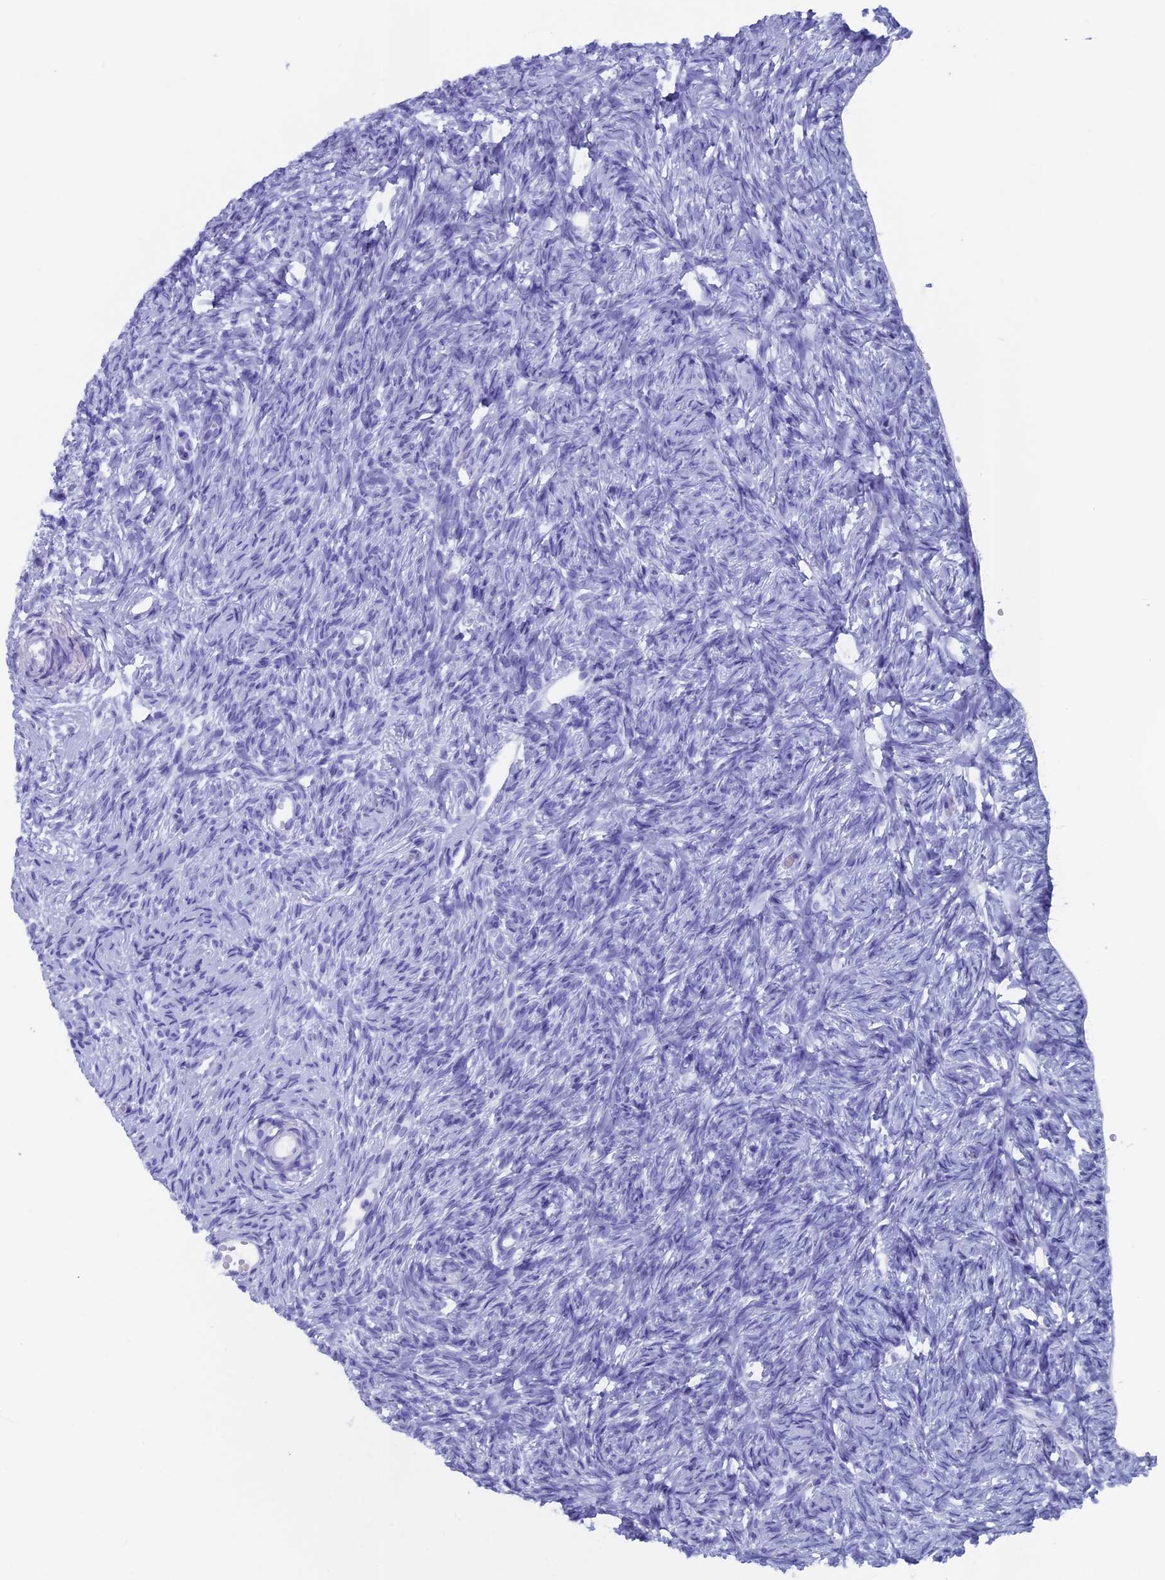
{"staining": {"intensity": "negative", "quantity": "none", "location": "none"}, "tissue": "ovary", "cell_type": "Follicle cells", "image_type": "normal", "snomed": [{"axis": "morphology", "description": "Normal tissue, NOS"}, {"axis": "topography", "description": "Ovary"}], "caption": "This photomicrograph is of unremarkable ovary stained with immunohistochemistry (IHC) to label a protein in brown with the nuclei are counter-stained blue. There is no staining in follicle cells.", "gene": "CAPS", "patient": {"sex": "female", "age": 51}}